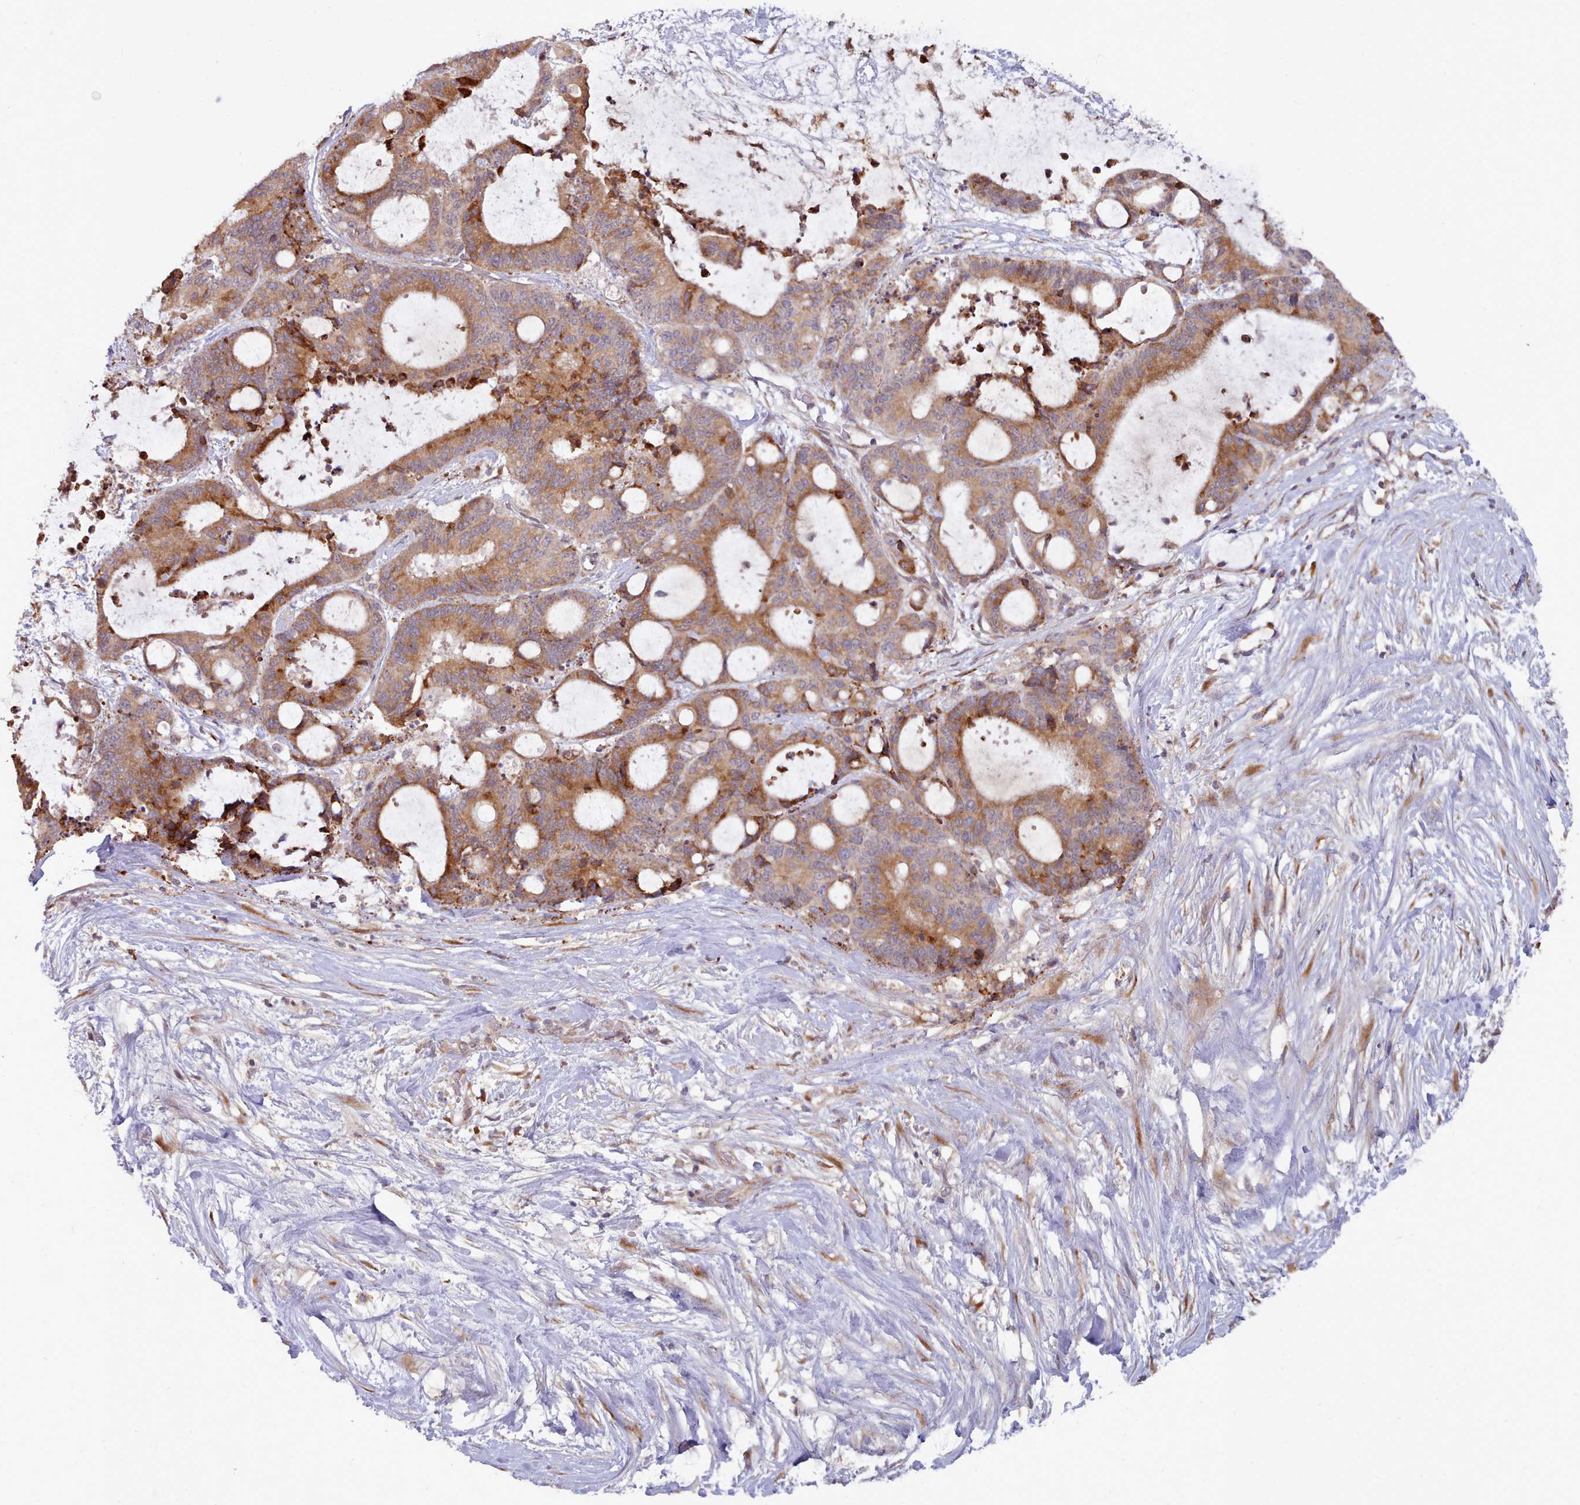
{"staining": {"intensity": "moderate", "quantity": ">75%", "location": "cytoplasmic/membranous"}, "tissue": "liver cancer", "cell_type": "Tumor cells", "image_type": "cancer", "snomed": [{"axis": "morphology", "description": "Normal tissue, NOS"}, {"axis": "morphology", "description": "Cholangiocarcinoma"}, {"axis": "topography", "description": "Liver"}, {"axis": "topography", "description": "Peripheral nerve tissue"}], "caption": "DAB immunohistochemical staining of liver cancer reveals moderate cytoplasmic/membranous protein positivity in approximately >75% of tumor cells.", "gene": "TRIM26", "patient": {"sex": "female", "age": 73}}